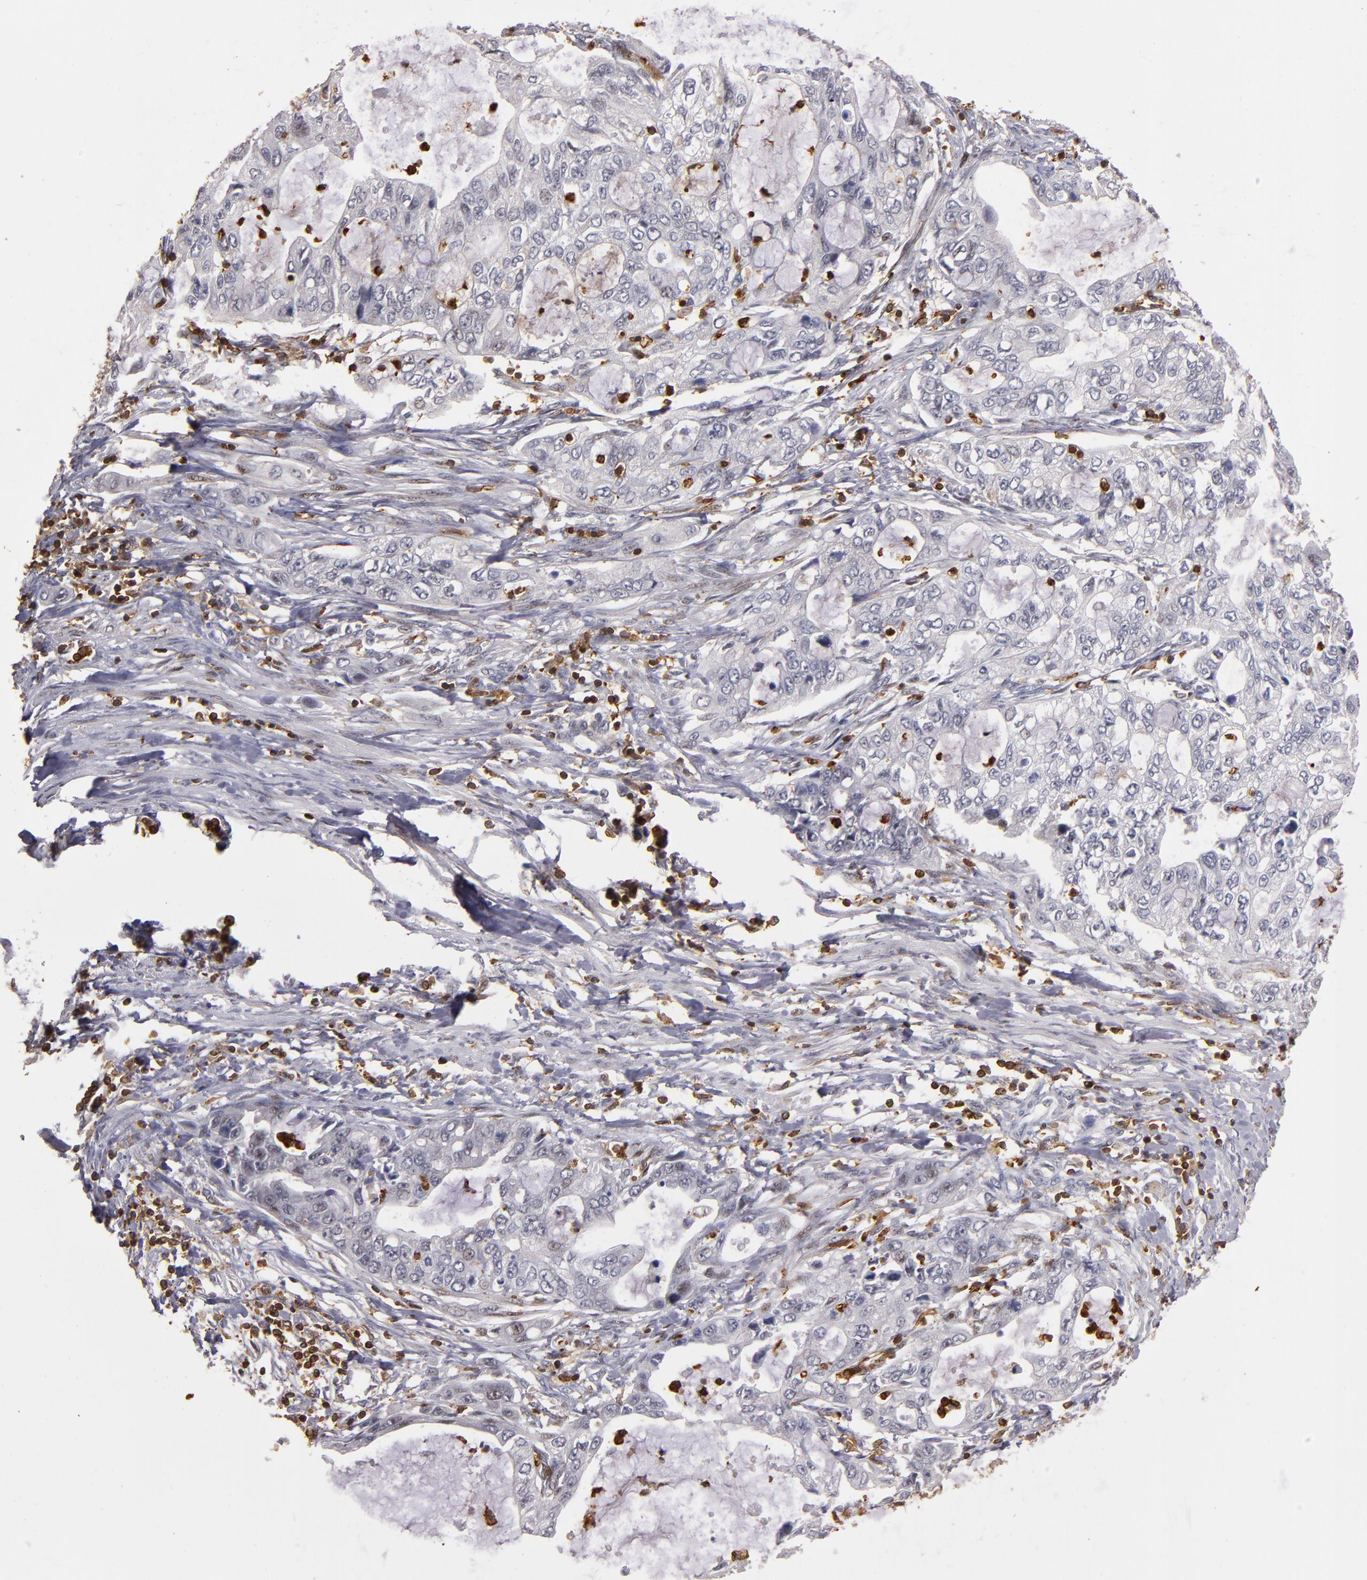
{"staining": {"intensity": "negative", "quantity": "none", "location": "none"}, "tissue": "stomach cancer", "cell_type": "Tumor cells", "image_type": "cancer", "snomed": [{"axis": "morphology", "description": "Adenocarcinoma, NOS"}, {"axis": "topography", "description": "Stomach, upper"}], "caption": "High power microscopy micrograph of an IHC image of stomach cancer (adenocarcinoma), revealing no significant positivity in tumor cells.", "gene": "WAS", "patient": {"sex": "female", "age": 52}}